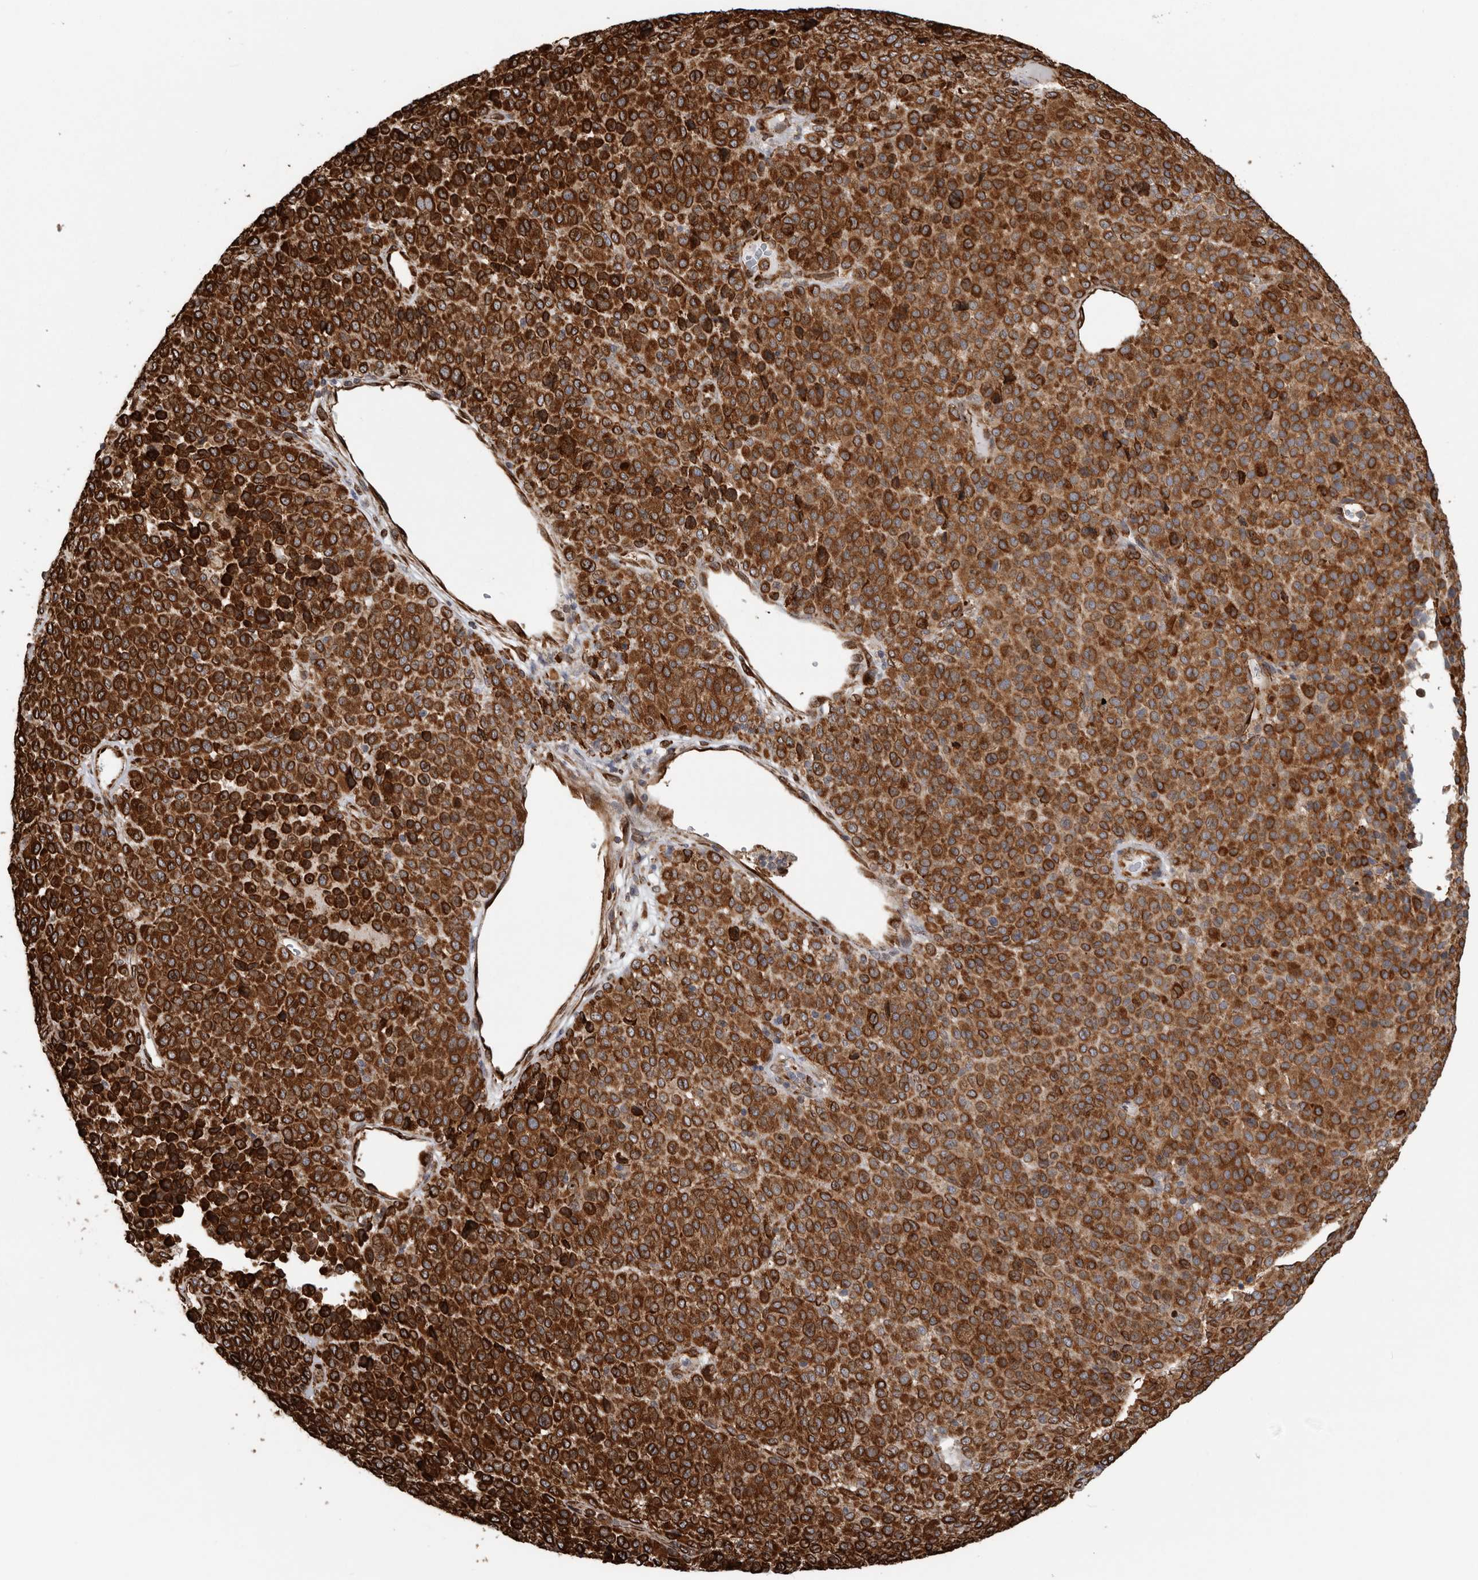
{"staining": {"intensity": "strong", "quantity": ">75%", "location": "cytoplasmic/membranous"}, "tissue": "melanoma", "cell_type": "Tumor cells", "image_type": "cancer", "snomed": [{"axis": "morphology", "description": "Malignant melanoma, Metastatic site"}, {"axis": "topography", "description": "Pancreas"}], "caption": "Immunohistochemical staining of malignant melanoma (metastatic site) reveals high levels of strong cytoplasmic/membranous protein staining in about >75% of tumor cells.", "gene": "CEP350", "patient": {"sex": "female", "age": 30}}